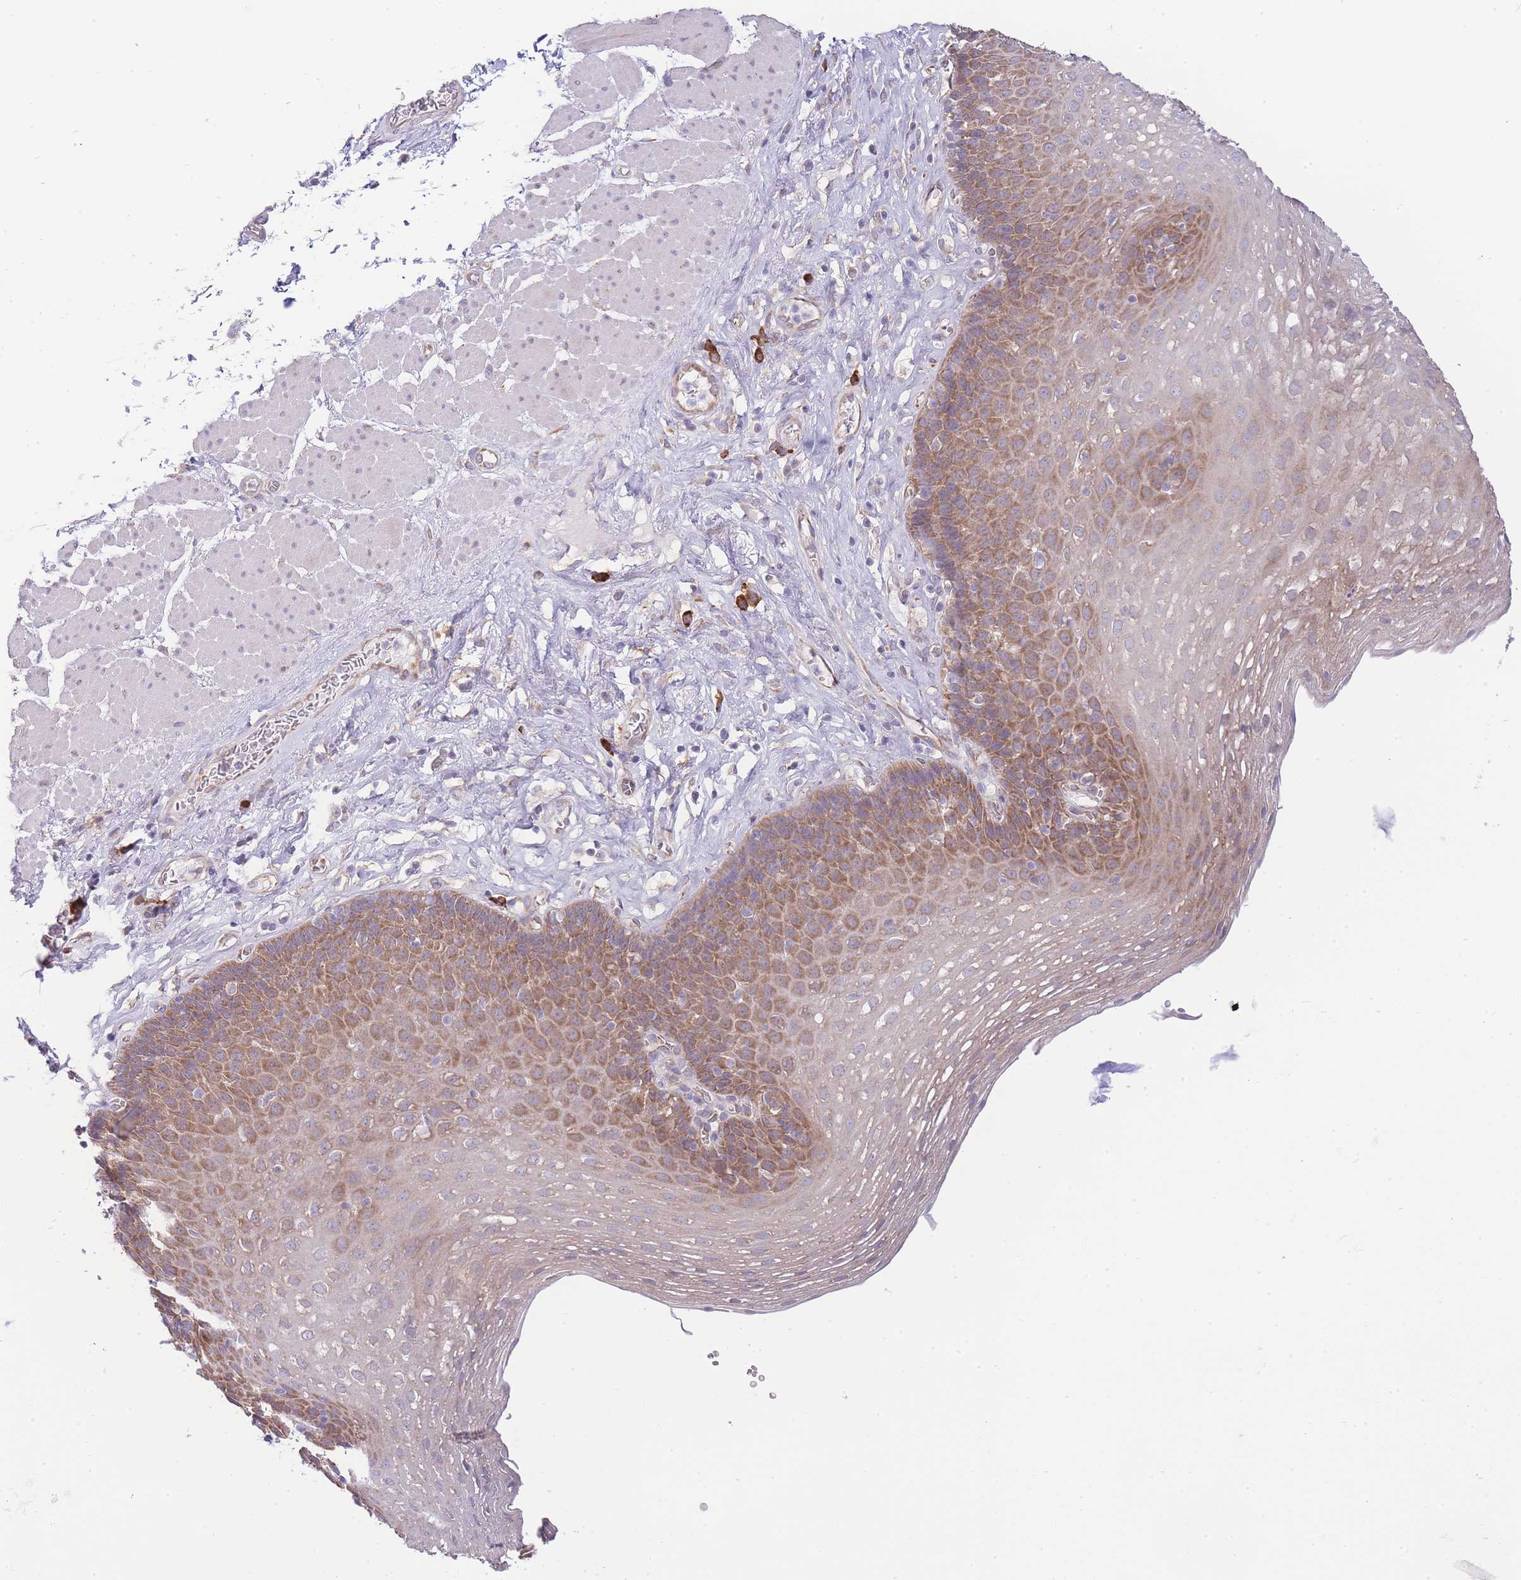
{"staining": {"intensity": "moderate", "quantity": ">75%", "location": "cytoplasmic/membranous"}, "tissue": "esophagus", "cell_type": "Squamous epithelial cells", "image_type": "normal", "snomed": [{"axis": "morphology", "description": "Normal tissue, NOS"}, {"axis": "topography", "description": "Esophagus"}], "caption": "High-power microscopy captured an immunohistochemistry (IHC) image of benign esophagus, revealing moderate cytoplasmic/membranous expression in approximately >75% of squamous epithelial cells. (Brightfield microscopy of DAB IHC at high magnification).", "gene": "BEX1", "patient": {"sex": "female", "age": 66}}